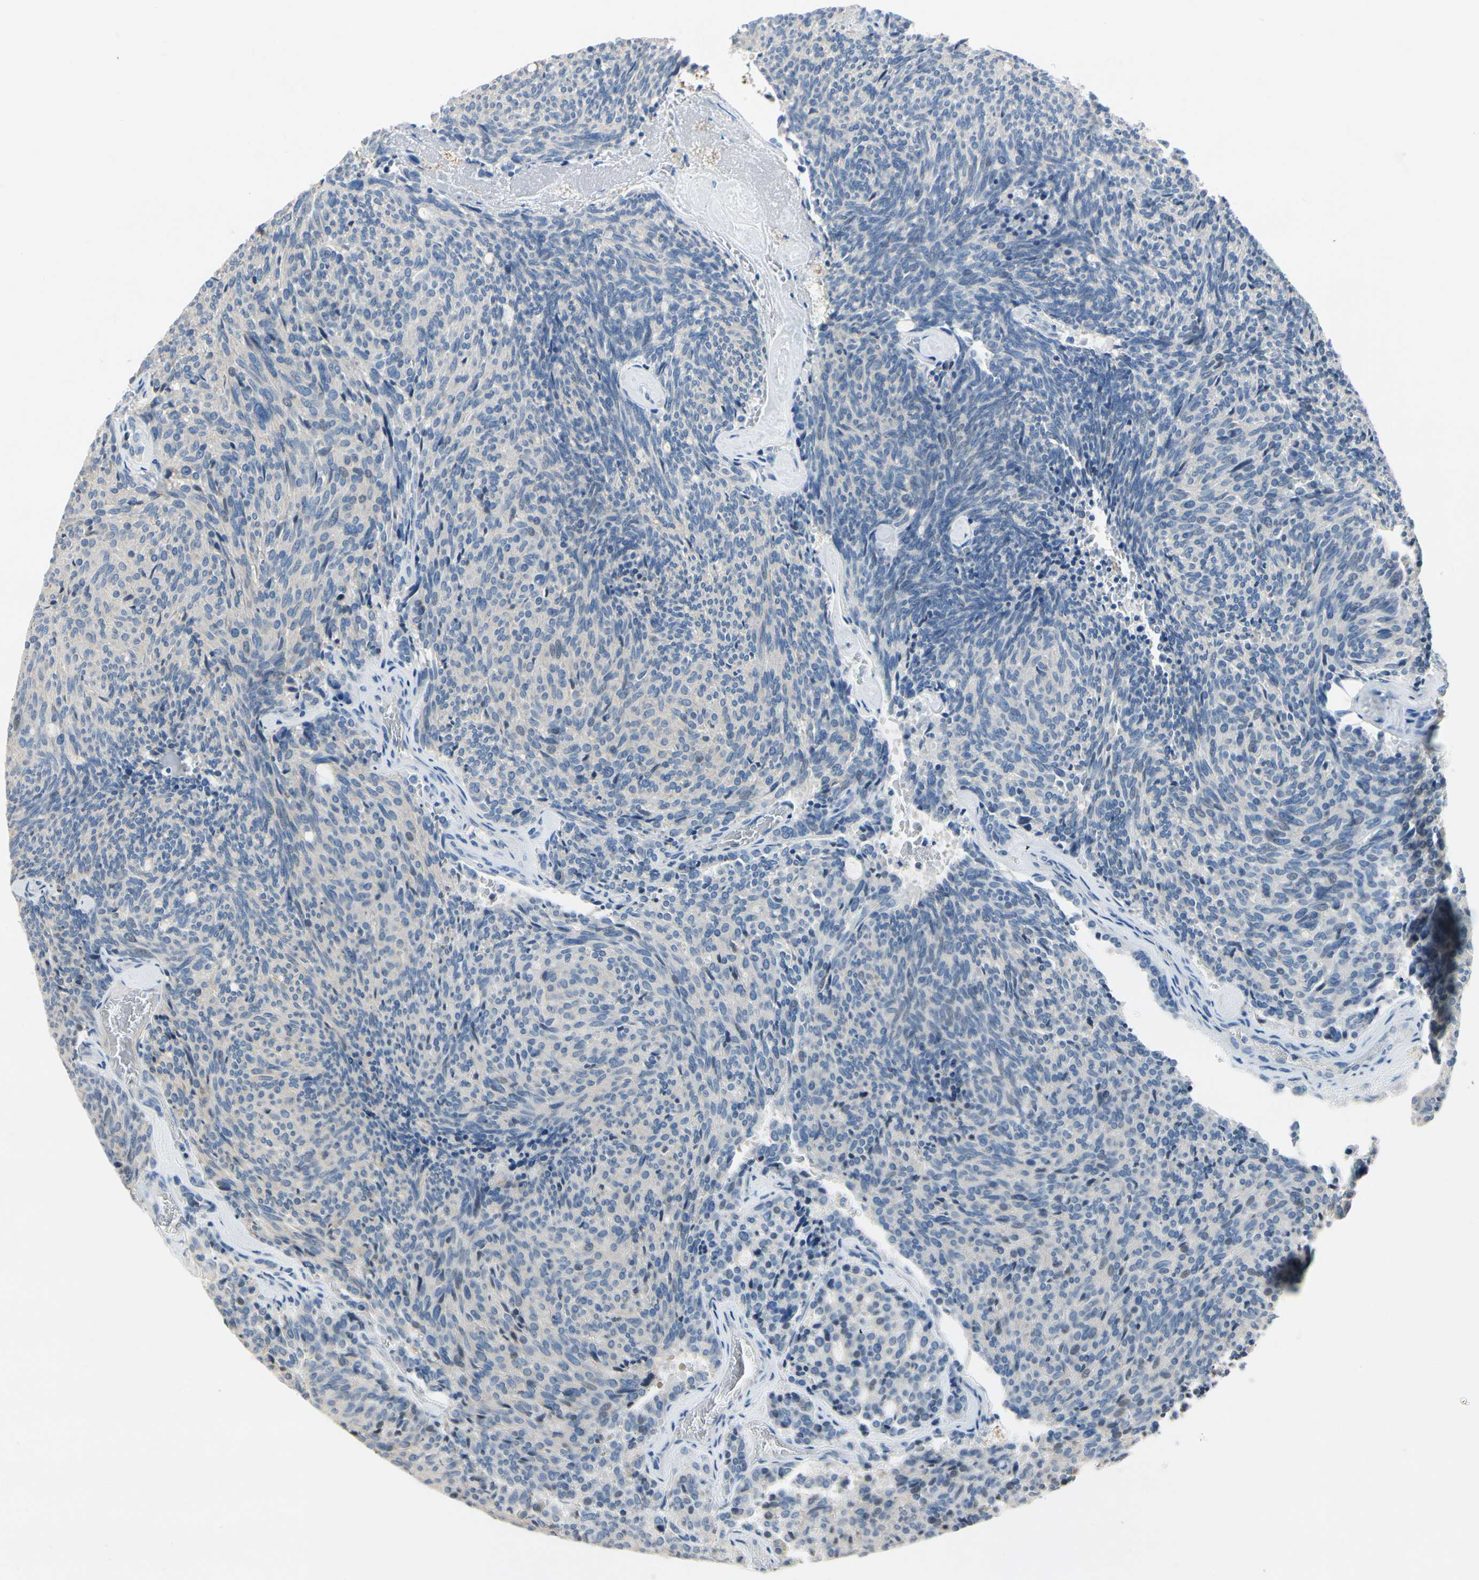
{"staining": {"intensity": "negative", "quantity": "none", "location": "none"}, "tissue": "carcinoid", "cell_type": "Tumor cells", "image_type": "cancer", "snomed": [{"axis": "morphology", "description": "Carcinoid, malignant, NOS"}, {"axis": "topography", "description": "Pancreas"}], "caption": "Tumor cells show no significant expression in malignant carcinoid.", "gene": "CPA3", "patient": {"sex": "female", "age": 54}}